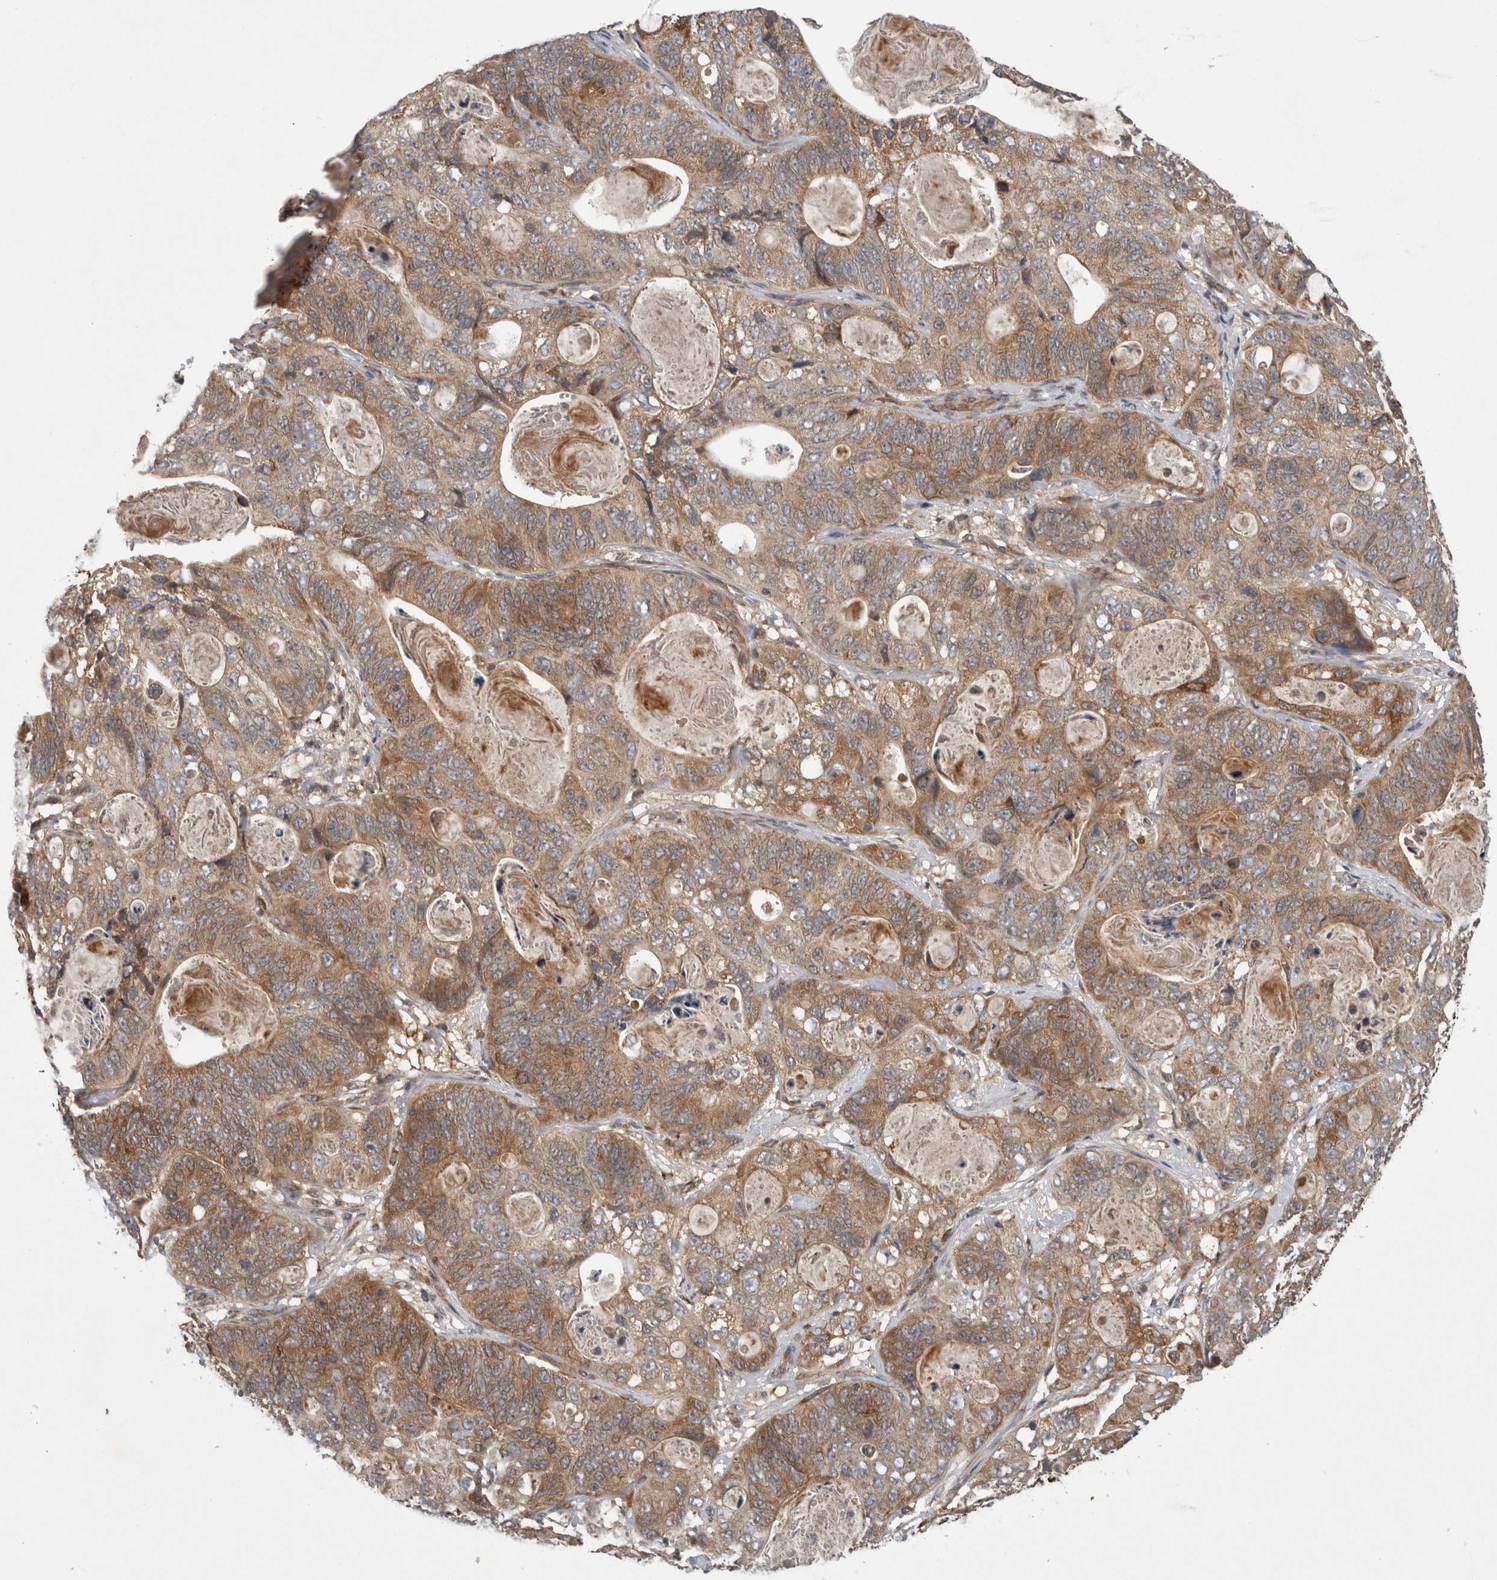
{"staining": {"intensity": "moderate", "quantity": ">75%", "location": "cytoplasmic/membranous"}, "tissue": "stomach cancer", "cell_type": "Tumor cells", "image_type": "cancer", "snomed": [{"axis": "morphology", "description": "Normal tissue, NOS"}, {"axis": "morphology", "description": "Adenocarcinoma, NOS"}, {"axis": "topography", "description": "Stomach"}], "caption": "The micrograph demonstrates immunohistochemical staining of stomach cancer. There is moderate cytoplasmic/membranous positivity is seen in approximately >75% of tumor cells.", "gene": "PDCD2", "patient": {"sex": "female", "age": 89}}